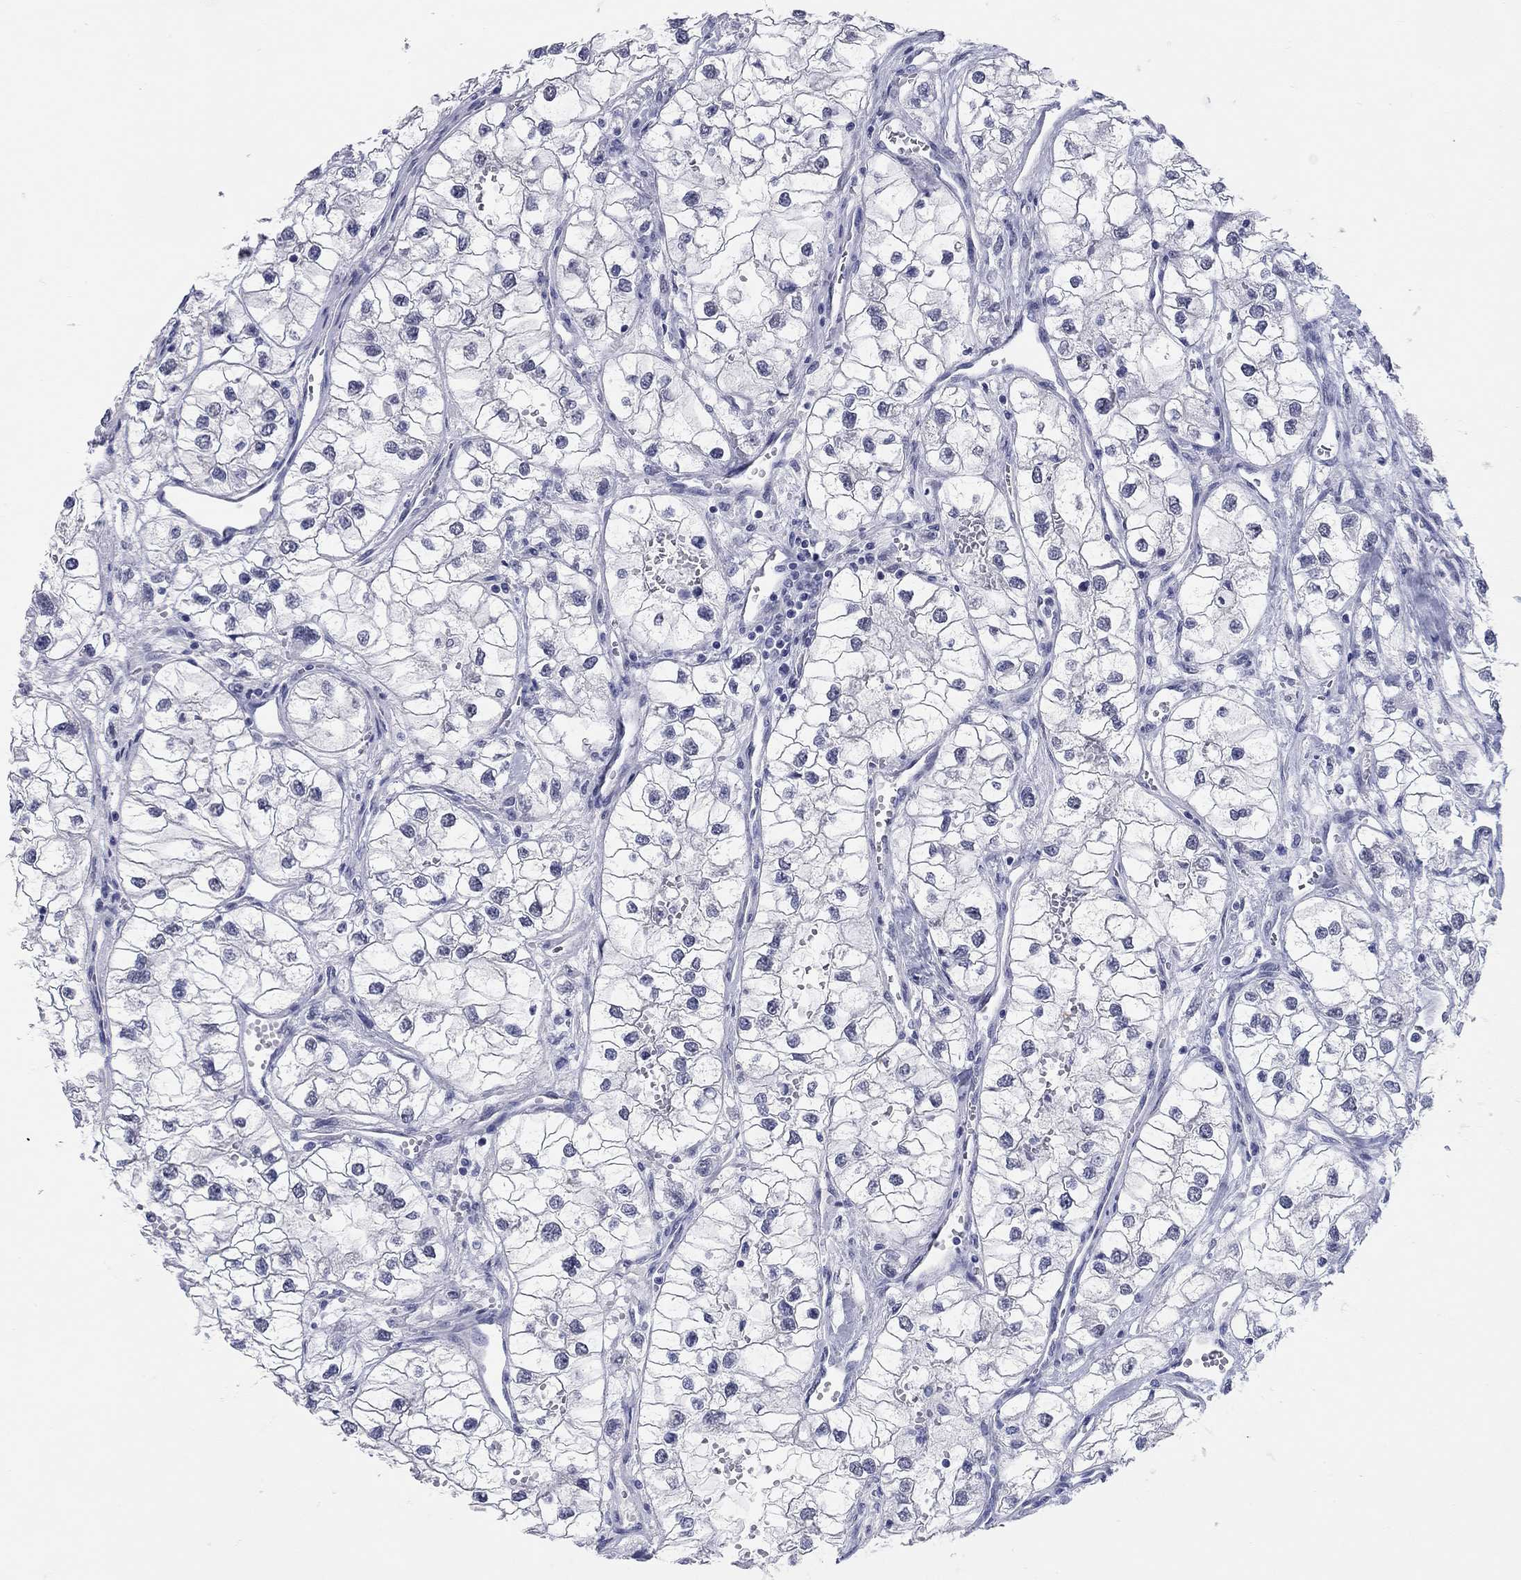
{"staining": {"intensity": "negative", "quantity": "none", "location": "none"}, "tissue": "renal cancer", "cell_type": "Tumor cells", "image_type": "cancer", "snomed": [{"axis": "morphology", "description": "Adenocarcinoma, NOS"}, {"axis": "topography", "description": "Kidney"}], "caption": "Tumor cells are negative for brown protein staining in adenocarcinoma (renal).", "gene": "WASF3", "patient": {"sex": "male", "age": 59}}